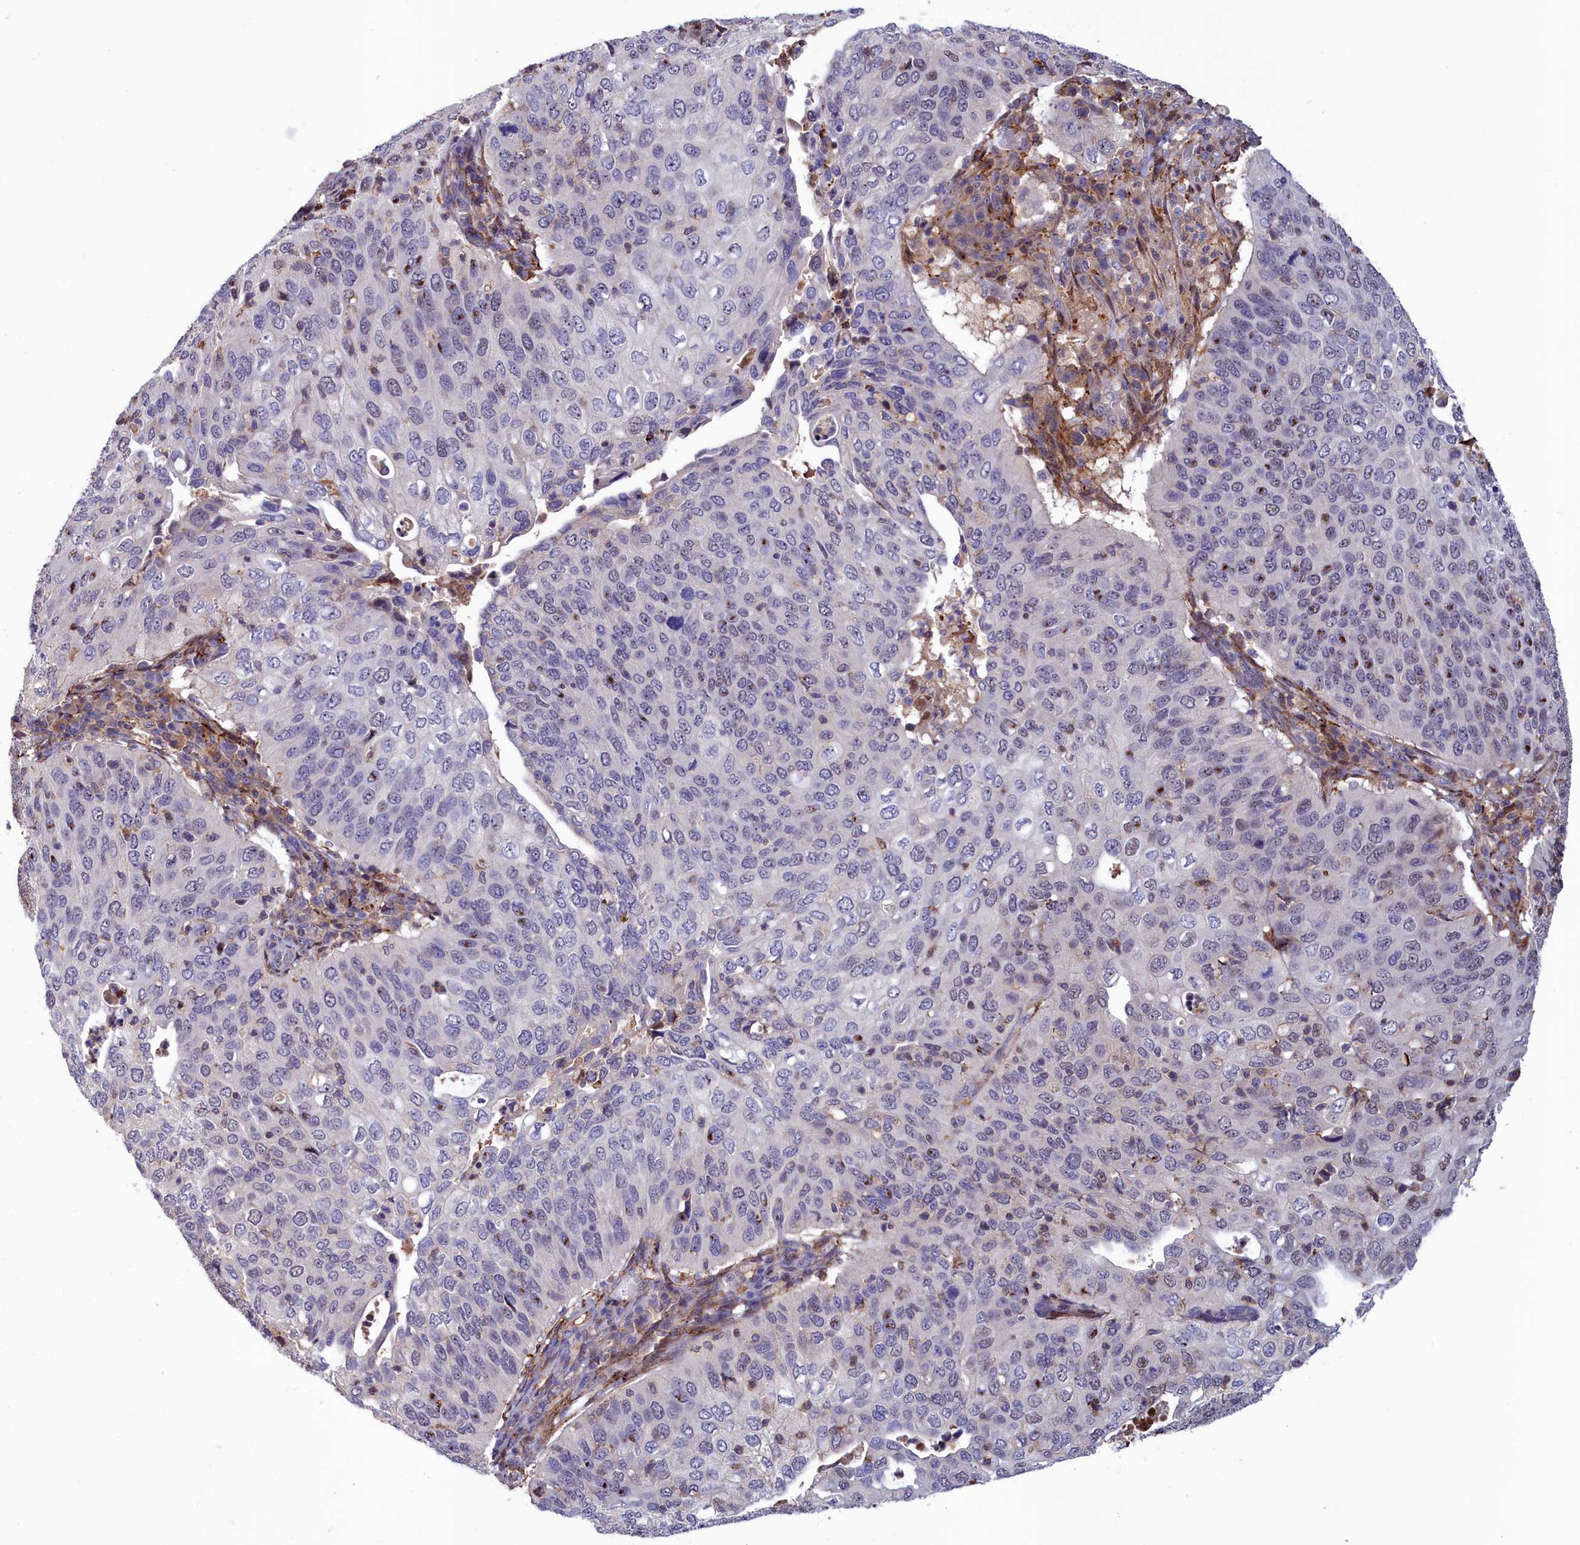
{"staining": {"intensity": "moderate", "quantity": "<25%", "location": "cytoplasmic/membranous"}, "tissue": "cervical cancer", "cell_type": "Tumor cells", "image_type": "cancer", "snomed": [{"axis": "morphology", "description": "Squamous cell carcinoma, NOS"}, {"axis": "topography", "description": "Cervix"}], "caption": "Protein expression analysis of cervical squamous cell carcinoma displays moderate cytoplasmic/membranous staining in about <25% of tumor cells.", "gene": "NEURL4", "patient": {"sex": "female", "age": 36}}